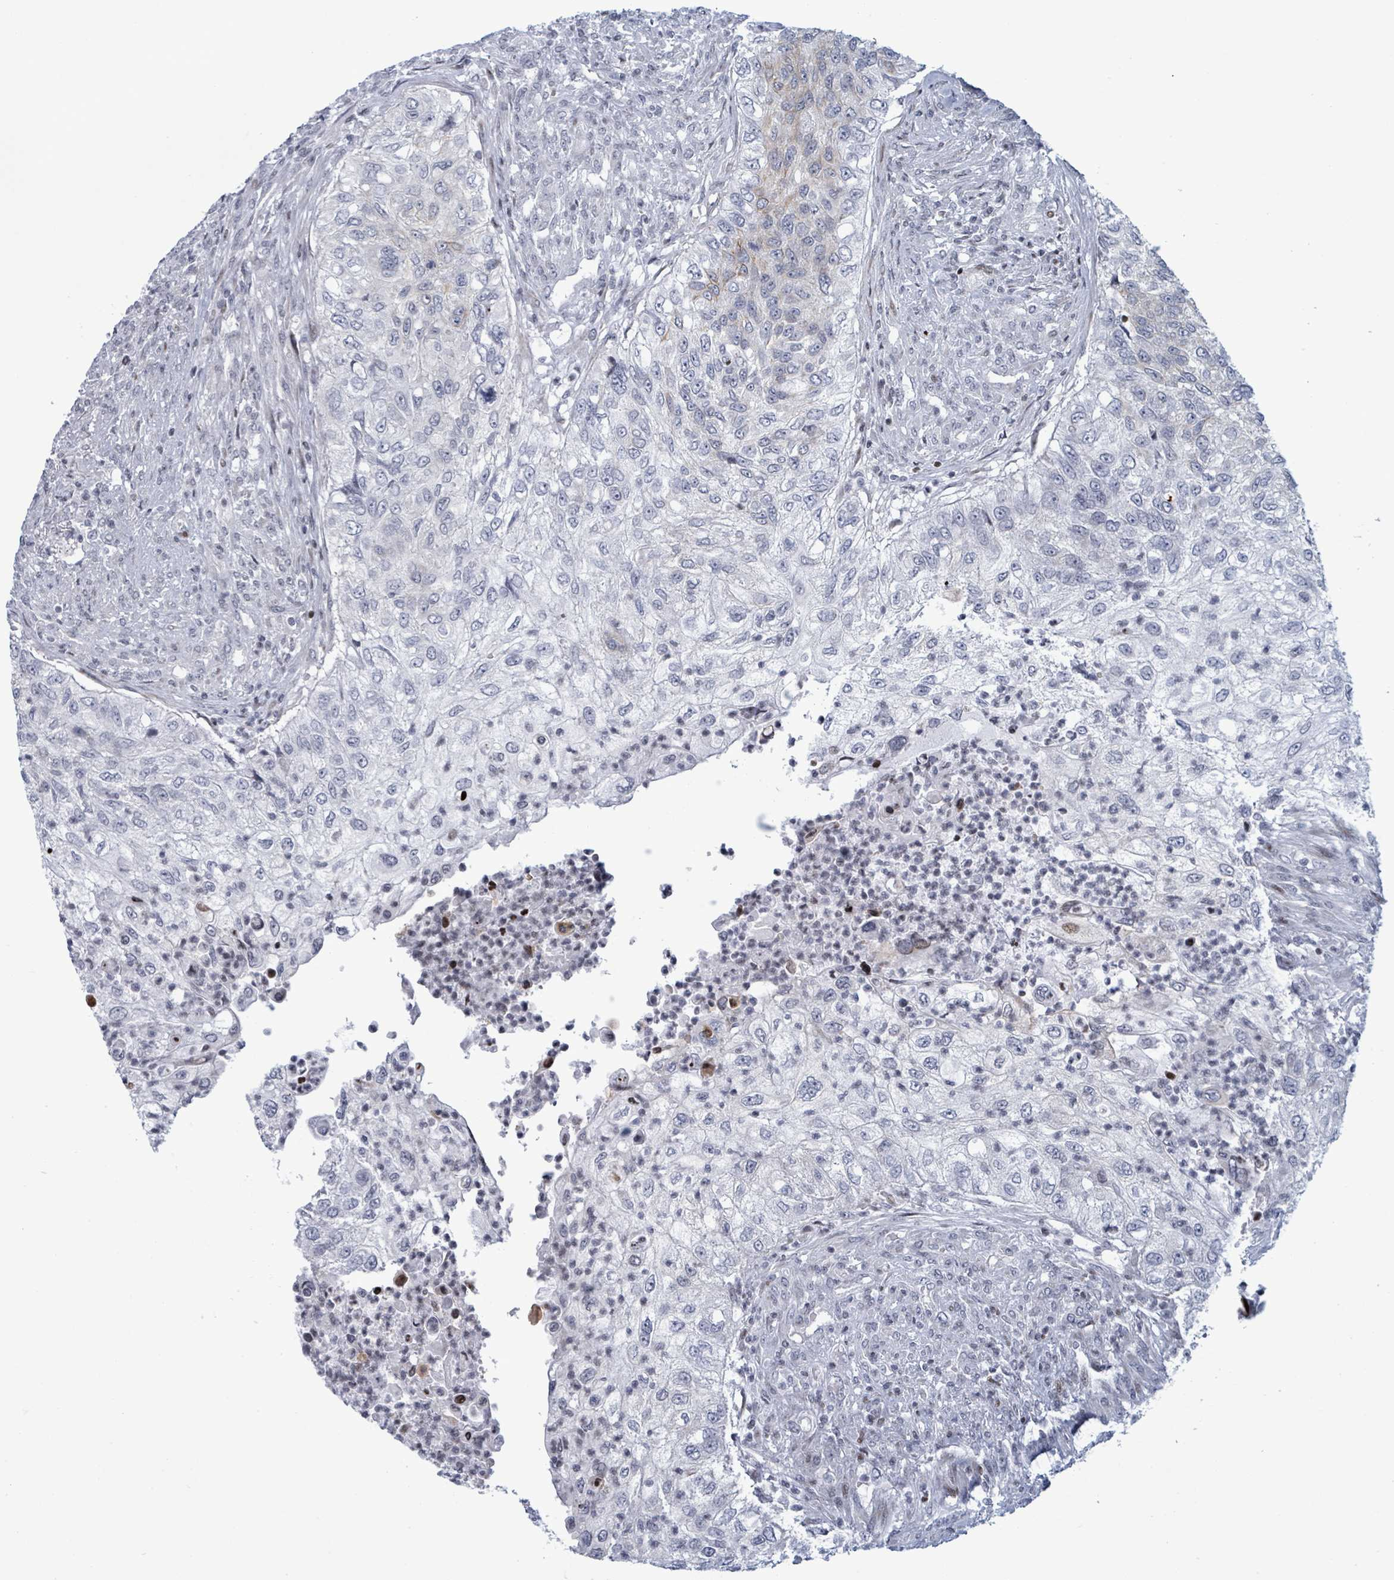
{"staining": {"intensity": "weak", "quantity": "<25%", "location": "cytoplasmic/membranous"}, "tissue": "urothelial cancer", "cell_type": "Tumor cells", "image_type": "cancer", "snomed": [{"axis": "morphology", "description": "Urothelial carcinoma, High grade"}, {"axis": "topography", "description": "Urinary bladder"}], "caption": "The photomicrograph exhibits no staining of tumor cells in urothelial carcinoma (high-grade).", "gene": "FNDC4", "patient": {"sex": "female", "age": 60}}